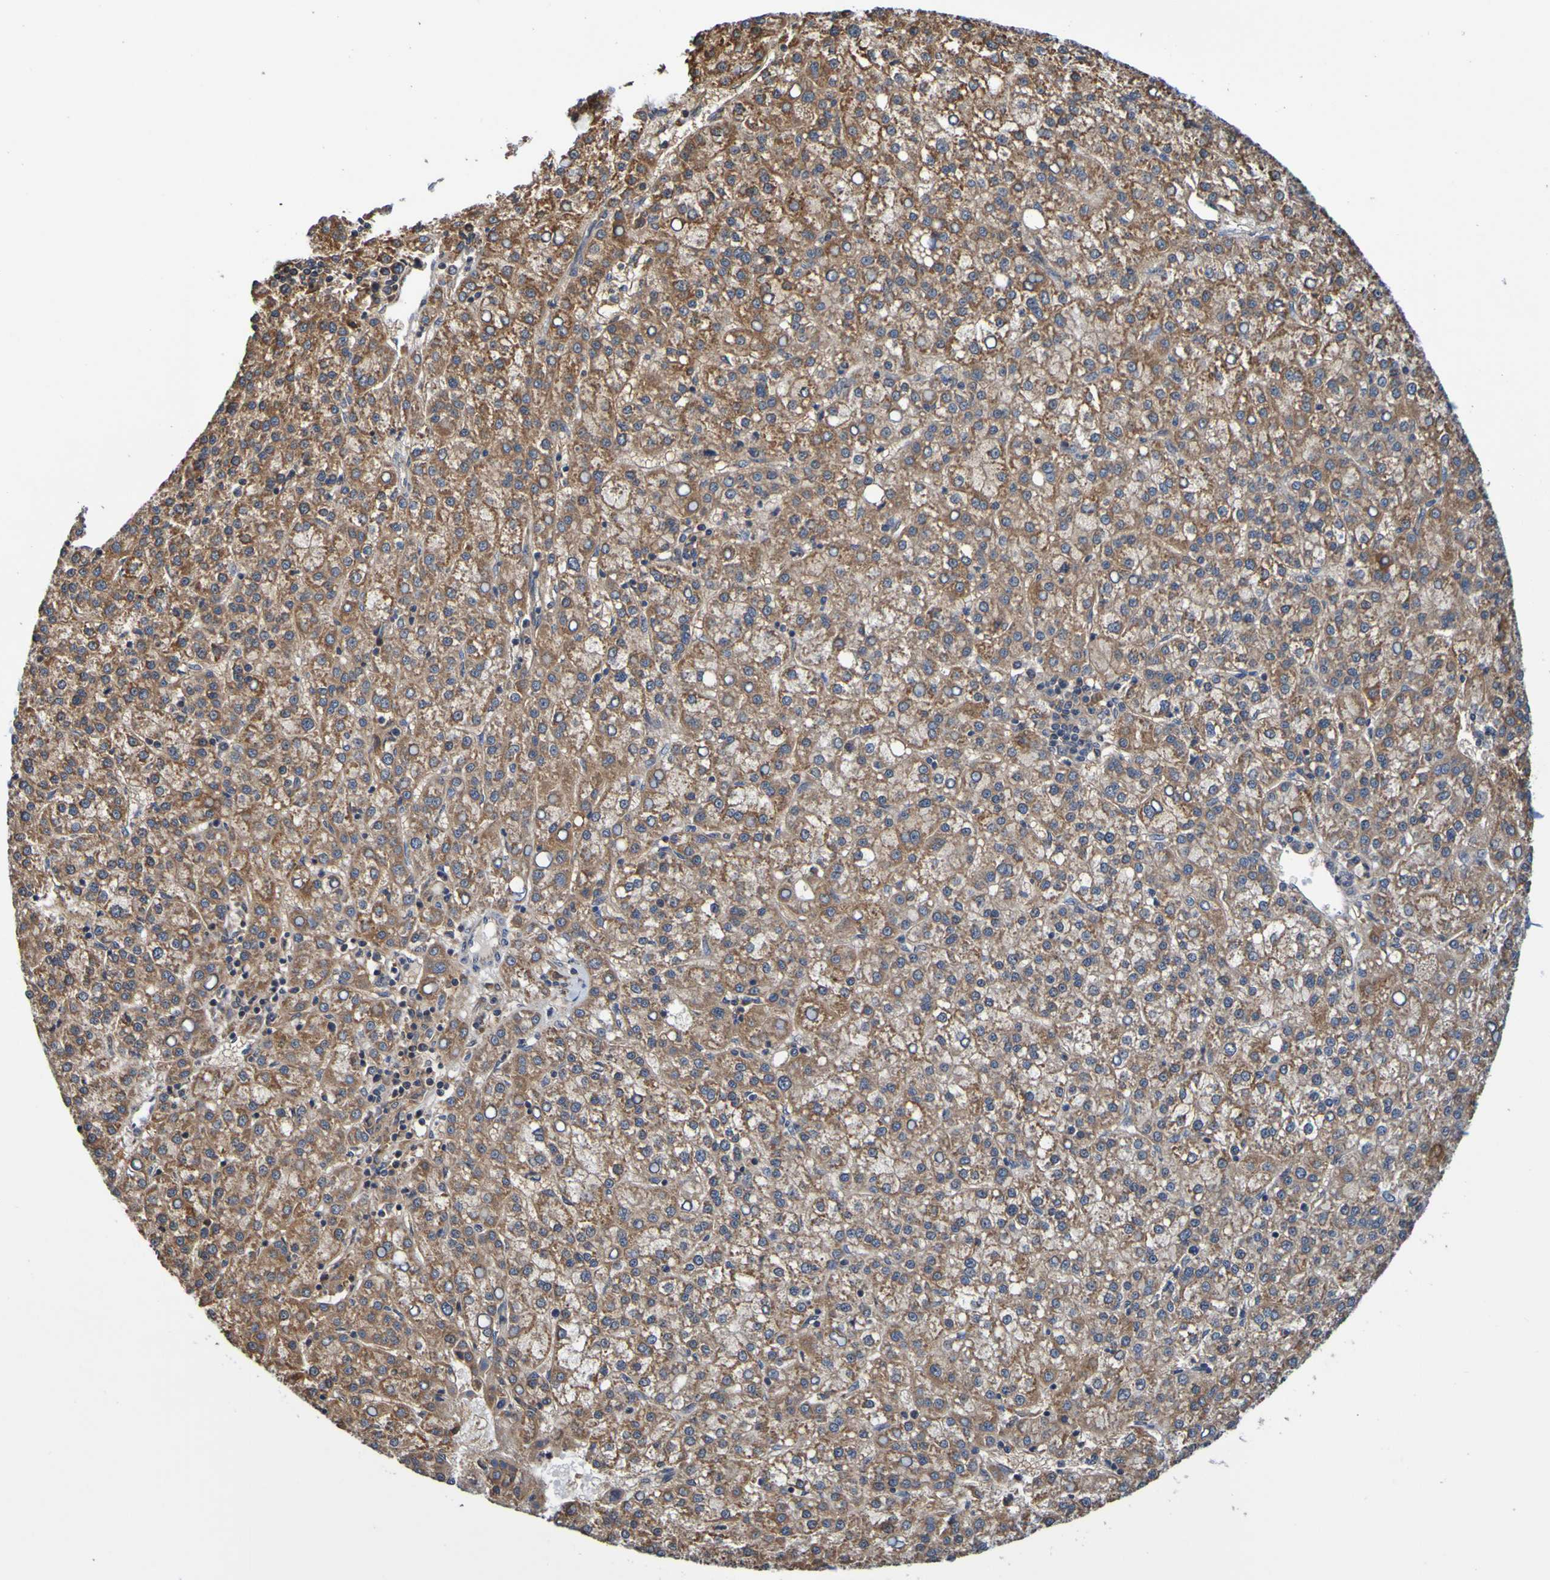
{"staining": {"intensity": "moderate", "quantity": ">75%", "location": "cytoplasmic/membranous"}, "tissue": "liver cancer", "cell_type": "Tumor cells", "image_type": "cancer", "snomed": [{"axis": "morphology", "description": "Carcinoma, Hepatocellular, NOS"}, {"axis": "topography", "description": "Liver"}], "caption": "Liver cancer was stained to show a protein in brown. There is medium levels of moderate cytoplasmic/membranous staining in approximately >75% of tumor cells. The staining is performed using DAB brown chromogen to label protein expression. The nuclei are counter-stained blue using hematoxylin.", "gene": "AXIN1", "patient": {"sex": "female", "age": 58}}